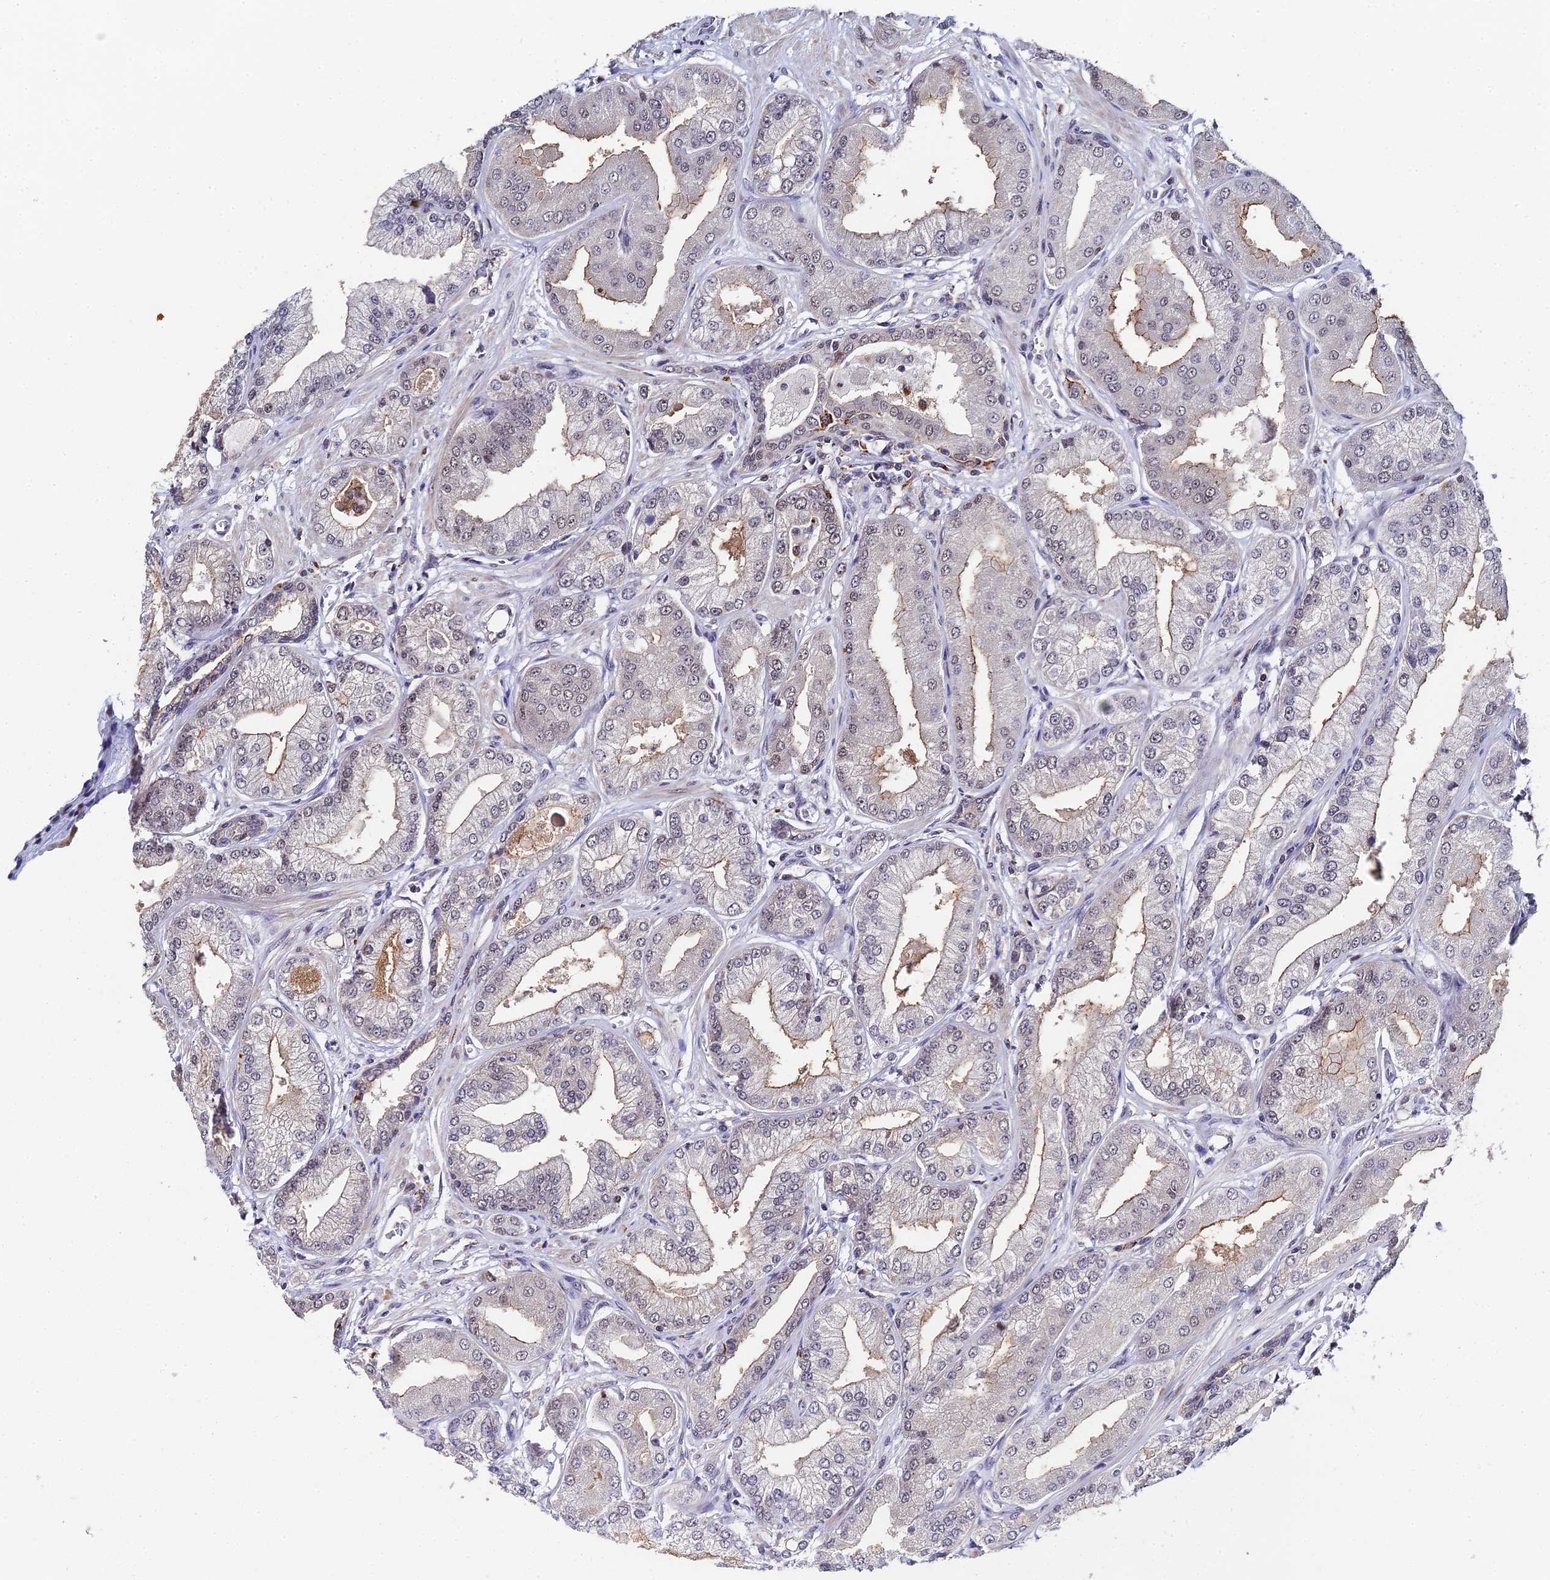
{"staining": {"intensity": "moderate", "quantity": "25%-75%", "location": "cytoplasmic/membranous,nuclear"}, "tissue": "prostate cancer", "cell_type": "Tumor cells", "image_type": "cancer", "snomed": [{"axis": "morphology", "description": "Adenocarcinoma, Low grade"}, {"axis": "topography", "description": "Prostate"}], "caption": "Moderate cytoplasmic/membranous and nuclear protein positivity is appreciated in approximately 25%-75% of tumor cells in prostate cancer (adenocarcinoma (low-grade)). (IHC, brightfield microscopy, high magnification).", "gene": "MAGOHB", "patient": {"sex": "male", "age": 55}}